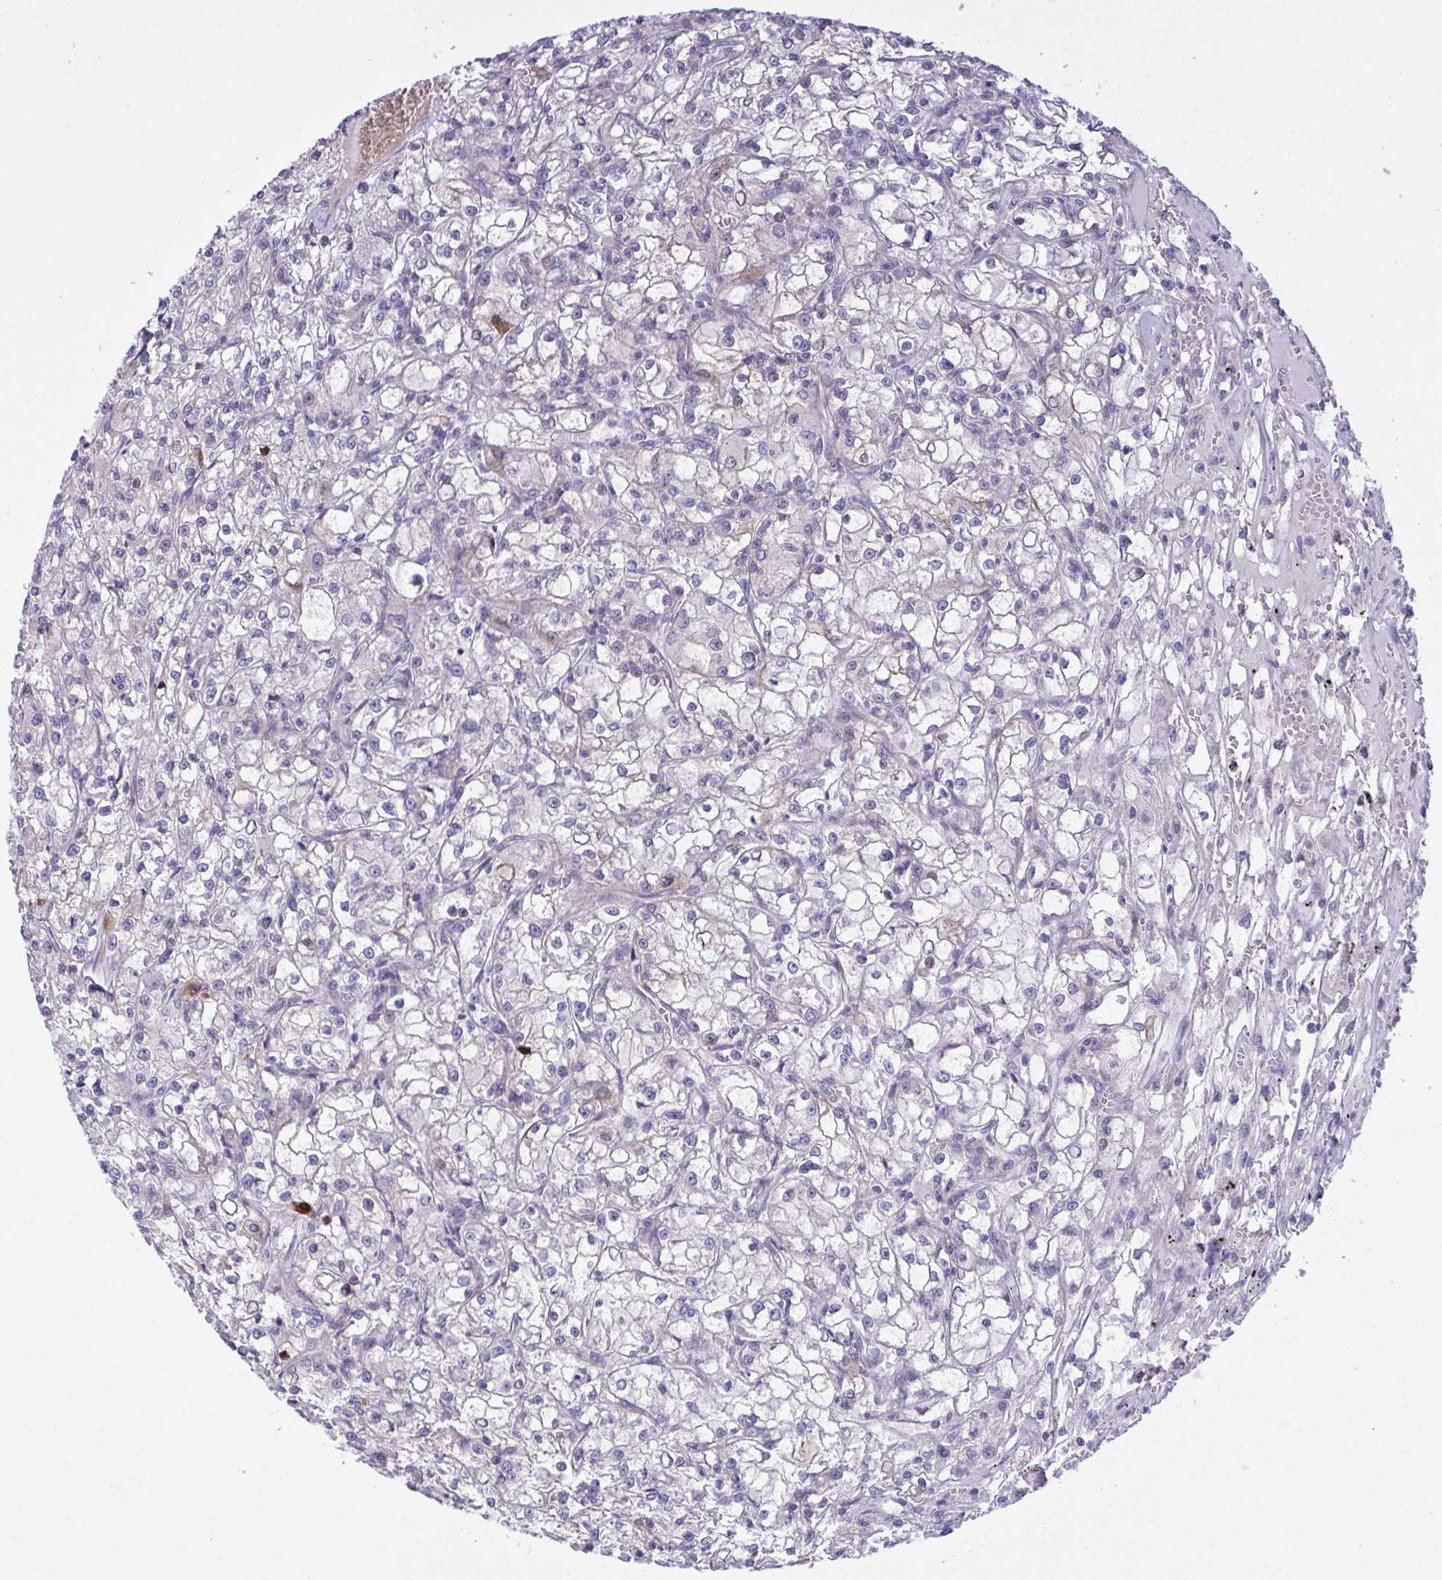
{"staining": {"intensity": "negative", "quantity": "none", "location": "none"}, "tissue": "renal cancer", "cell_type": "Tumor cells", "image_type": "cancer", "snomed": [{"axis": "morphology", "description": "Adenocarcinoma, NOS"}, {"axis": "topography", "description": "Kidney"}], "caption": "High magnification brightfield microscopy of renal cancer stained with DAB (3,3'-diaminobenzidine) (brown) and counterstained with hematoxylin (blue): tumor cells show no significant expression.", "gene": "WDR97", "patient": {"sex": "female", "age": 59}}